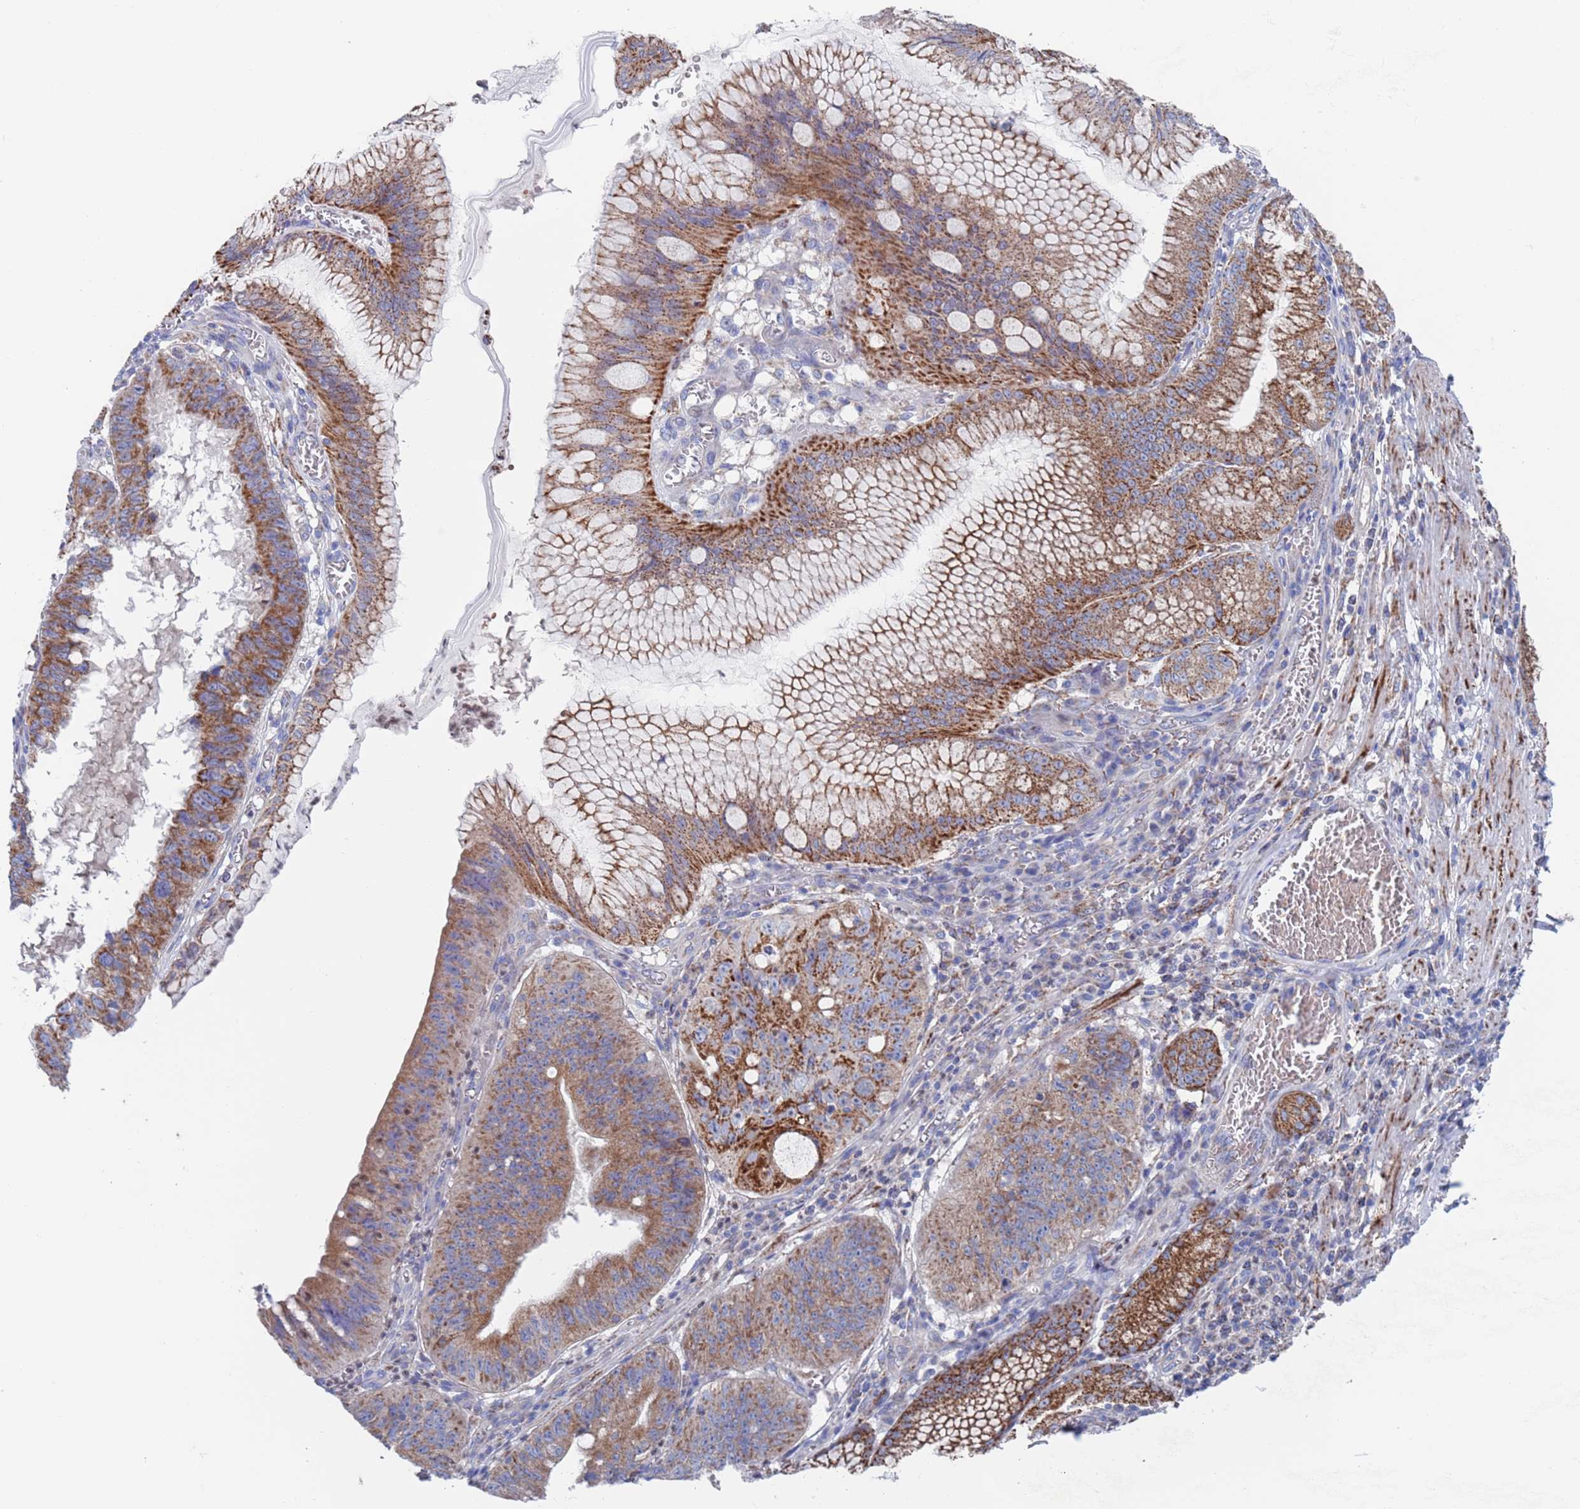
{"staining": {"intensity": "strong", "quantity": ">75%", "location": "cytoplasmic/membranous"}, "tissue": "stomach cancer", "cell_type": "Tumor cells", "image_type": "cancer", "snomed": [{"axis": "morphology", "description": "Adenocarcinoma, NOS"}, {"axis": "topography", "description": "Stomach"}], "caption": "Immunohistochemistry image of human stomach cancer stained for a protein (brown), which shows high levels of strong cytoplasmic/membranous expression in about >75% of tumor cells.", "gene": "CHCHD6", "patient": {"sex": "male", "age": 59}}